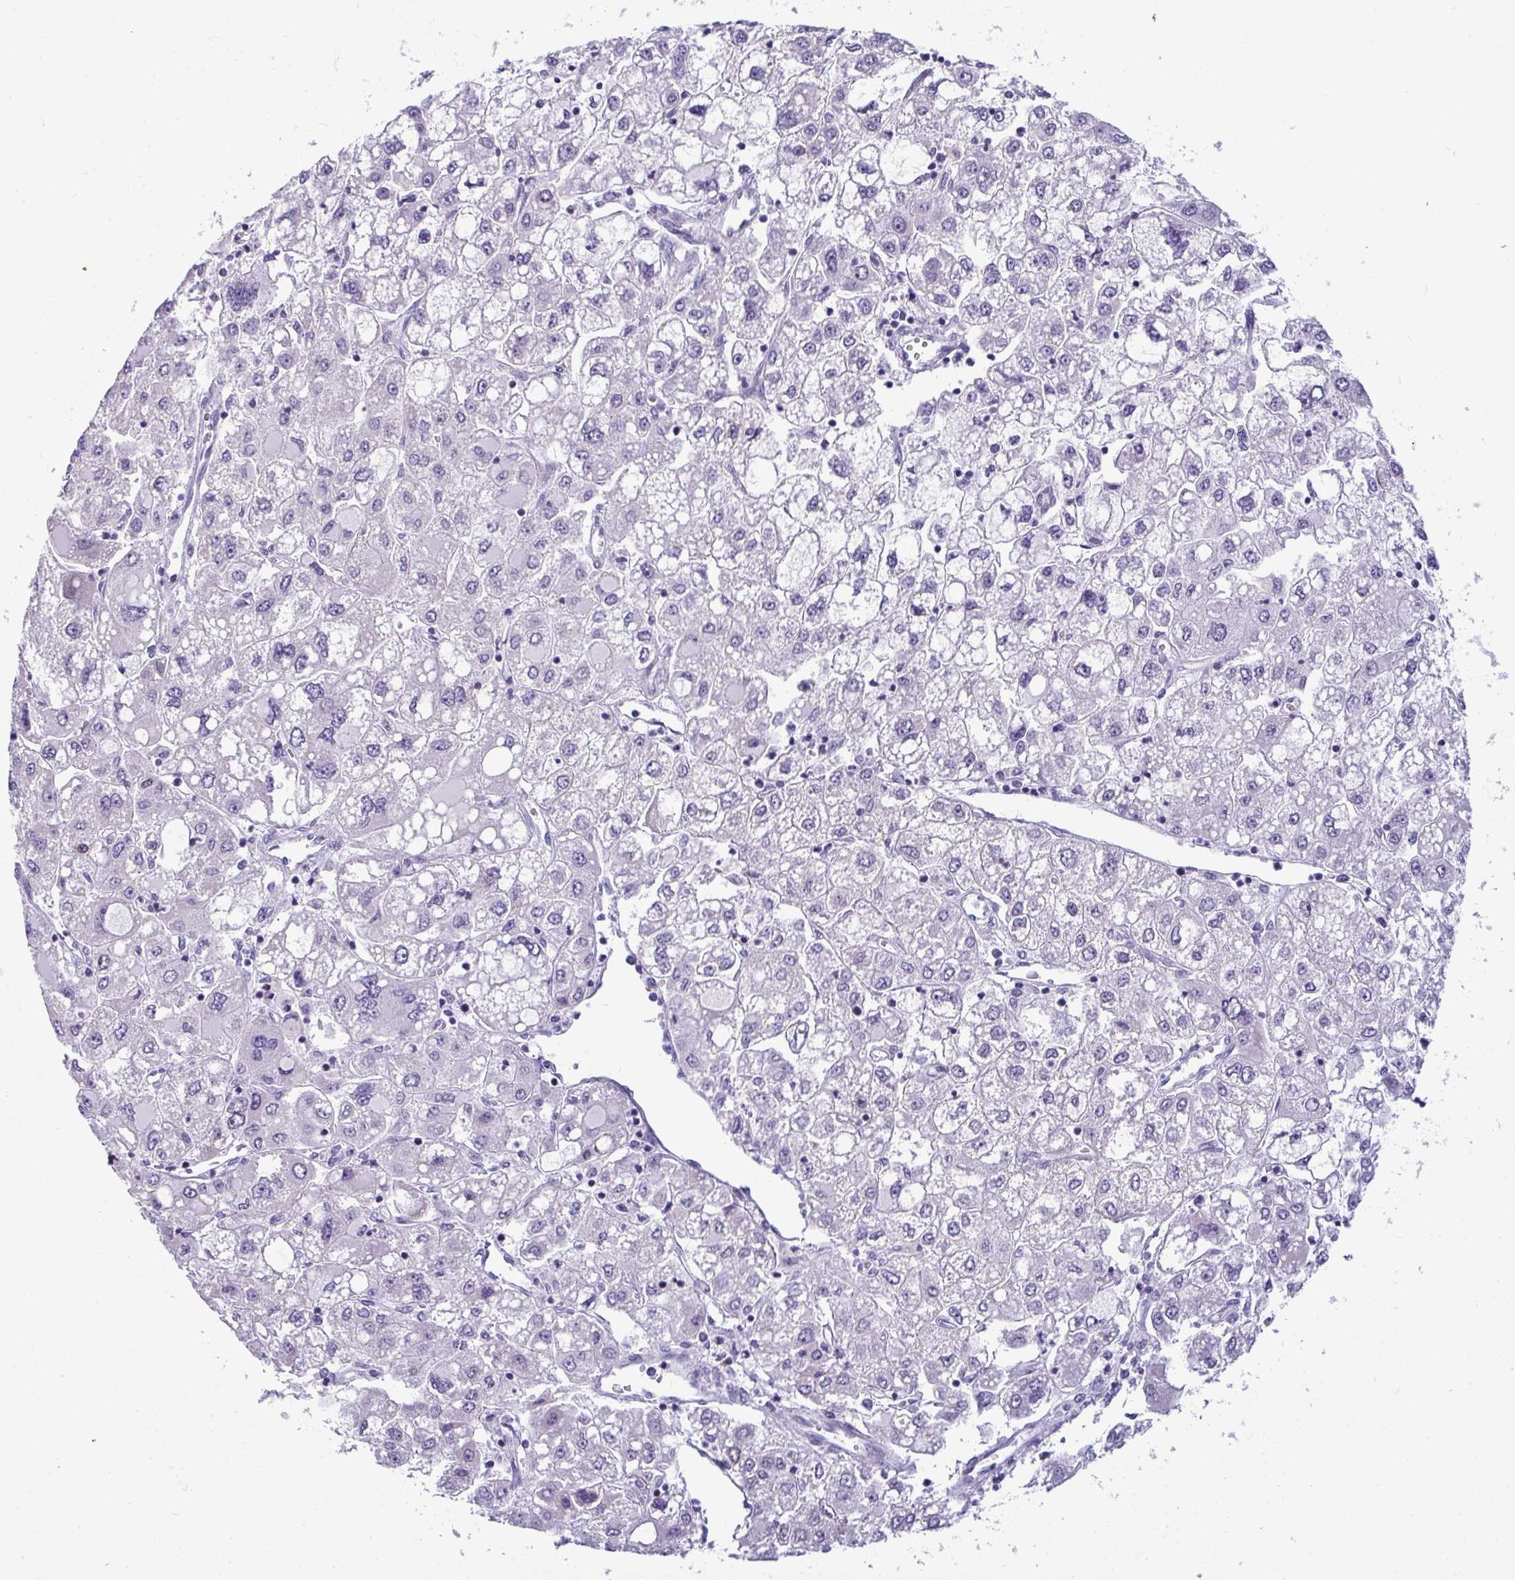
{"staining": {"intensity": "negative", "quantity": "none", "location": "none"}, "tissue": "liver cancer", "cell_type": "Tumor cells", "image_type": "cancer", "snomed": [{"axis": "morphology", "description": "Carcinoma, Hepatocellular, NOS"}, {"axis": "topography", "description": "Liver"}], "caption": "High magnification brightfield microscopy of liver cancer stained with DAB (brown) and counterstained with hematoxylin (blue): tumor cells show no significant staining.", "gene": "SUZ12", "patient": {"sex": "male", "age": 40}}